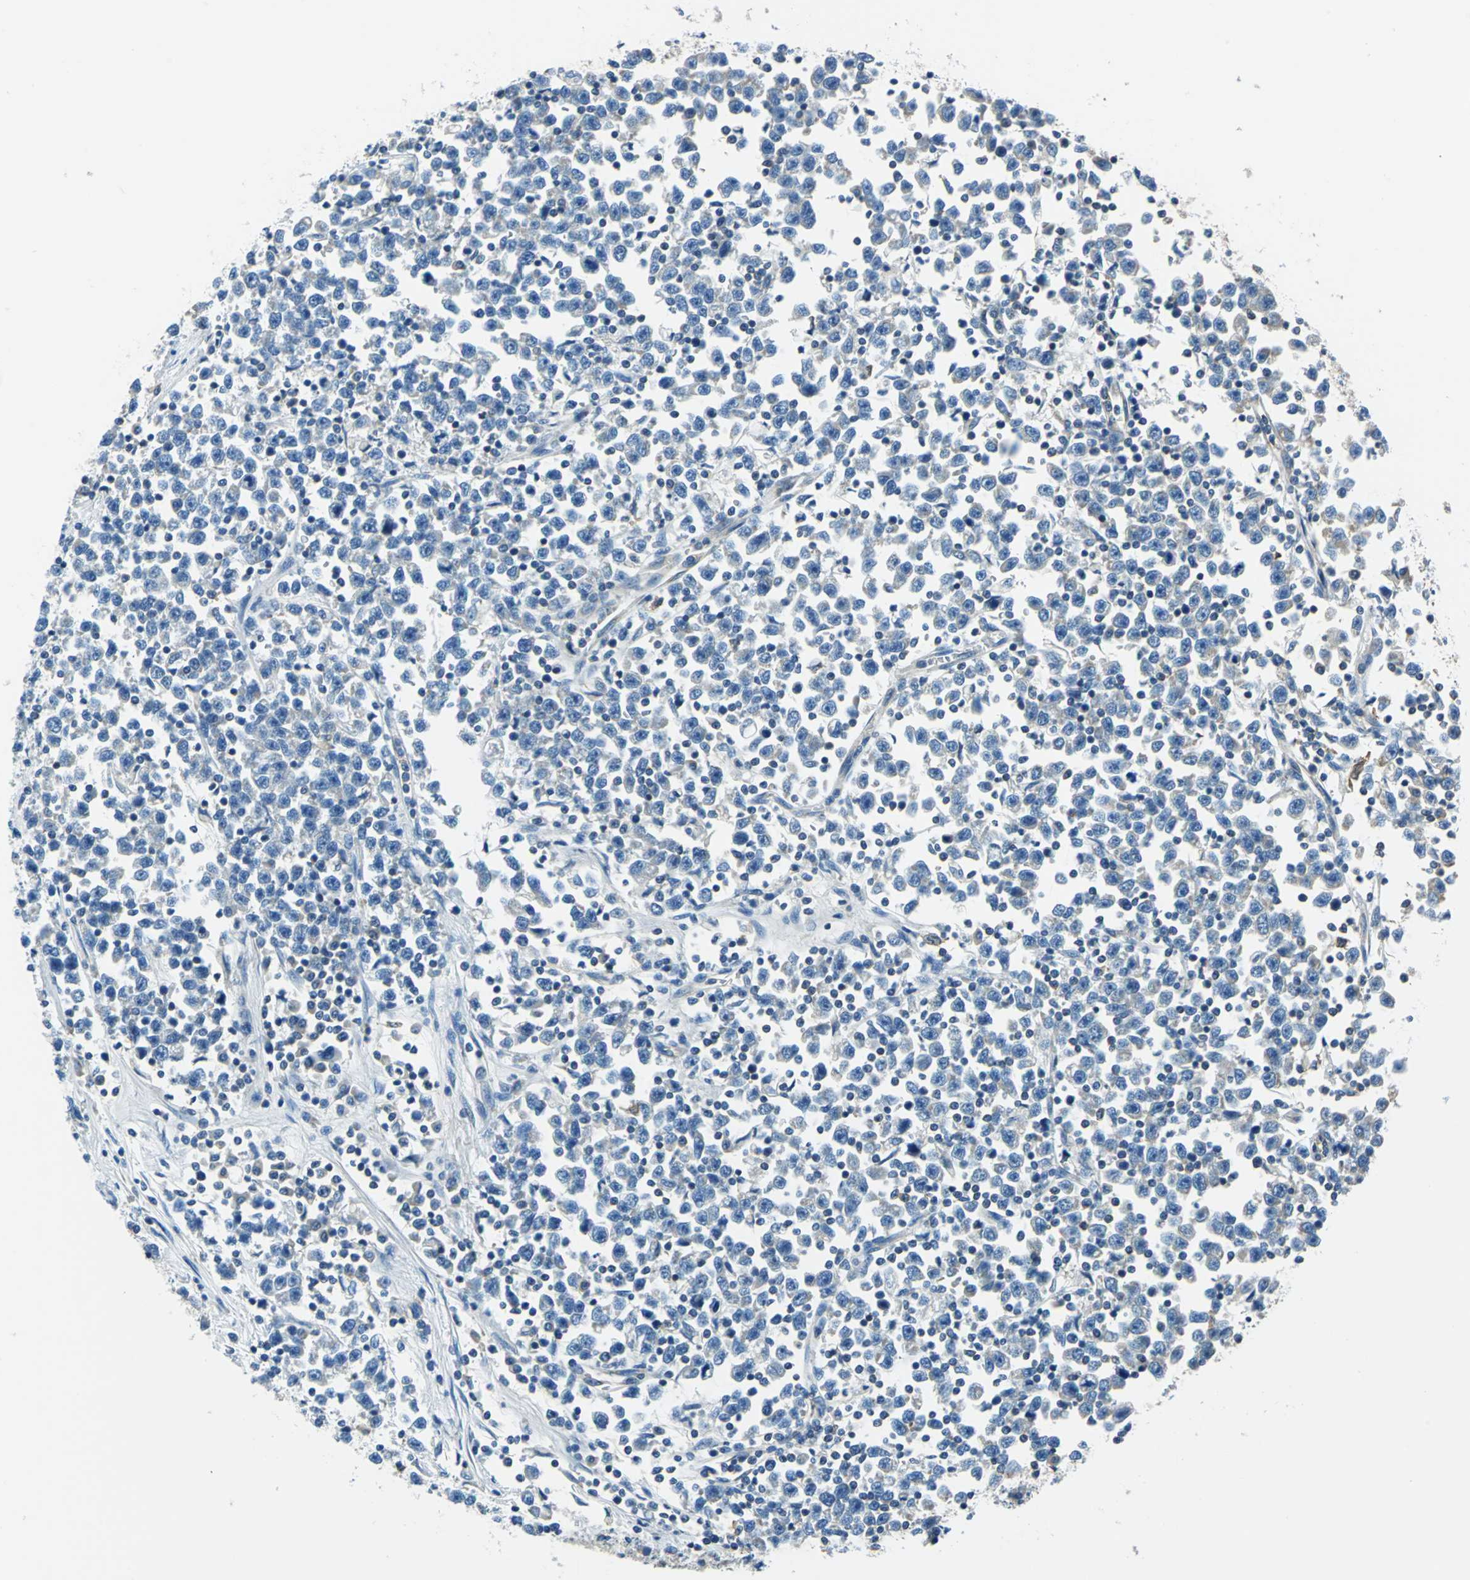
{"staining": {"intensity": "negative", "quantity": "none", "location": "none"}, "tissue": "testis cancer", "cell_type": "Tumor cells", "image_type": "cancer", "snomed": [{"axis": "morphology", "description": "Seminoma, NOS"}, {"axis": "topography", "description": "Testis"}], "caption": "Immunohistochemistry (IHC) of testis cancer demonstrates no positivity in tumor cells.", "gene": "CPA3", "patient": {"sex": "male", "age": 43}}